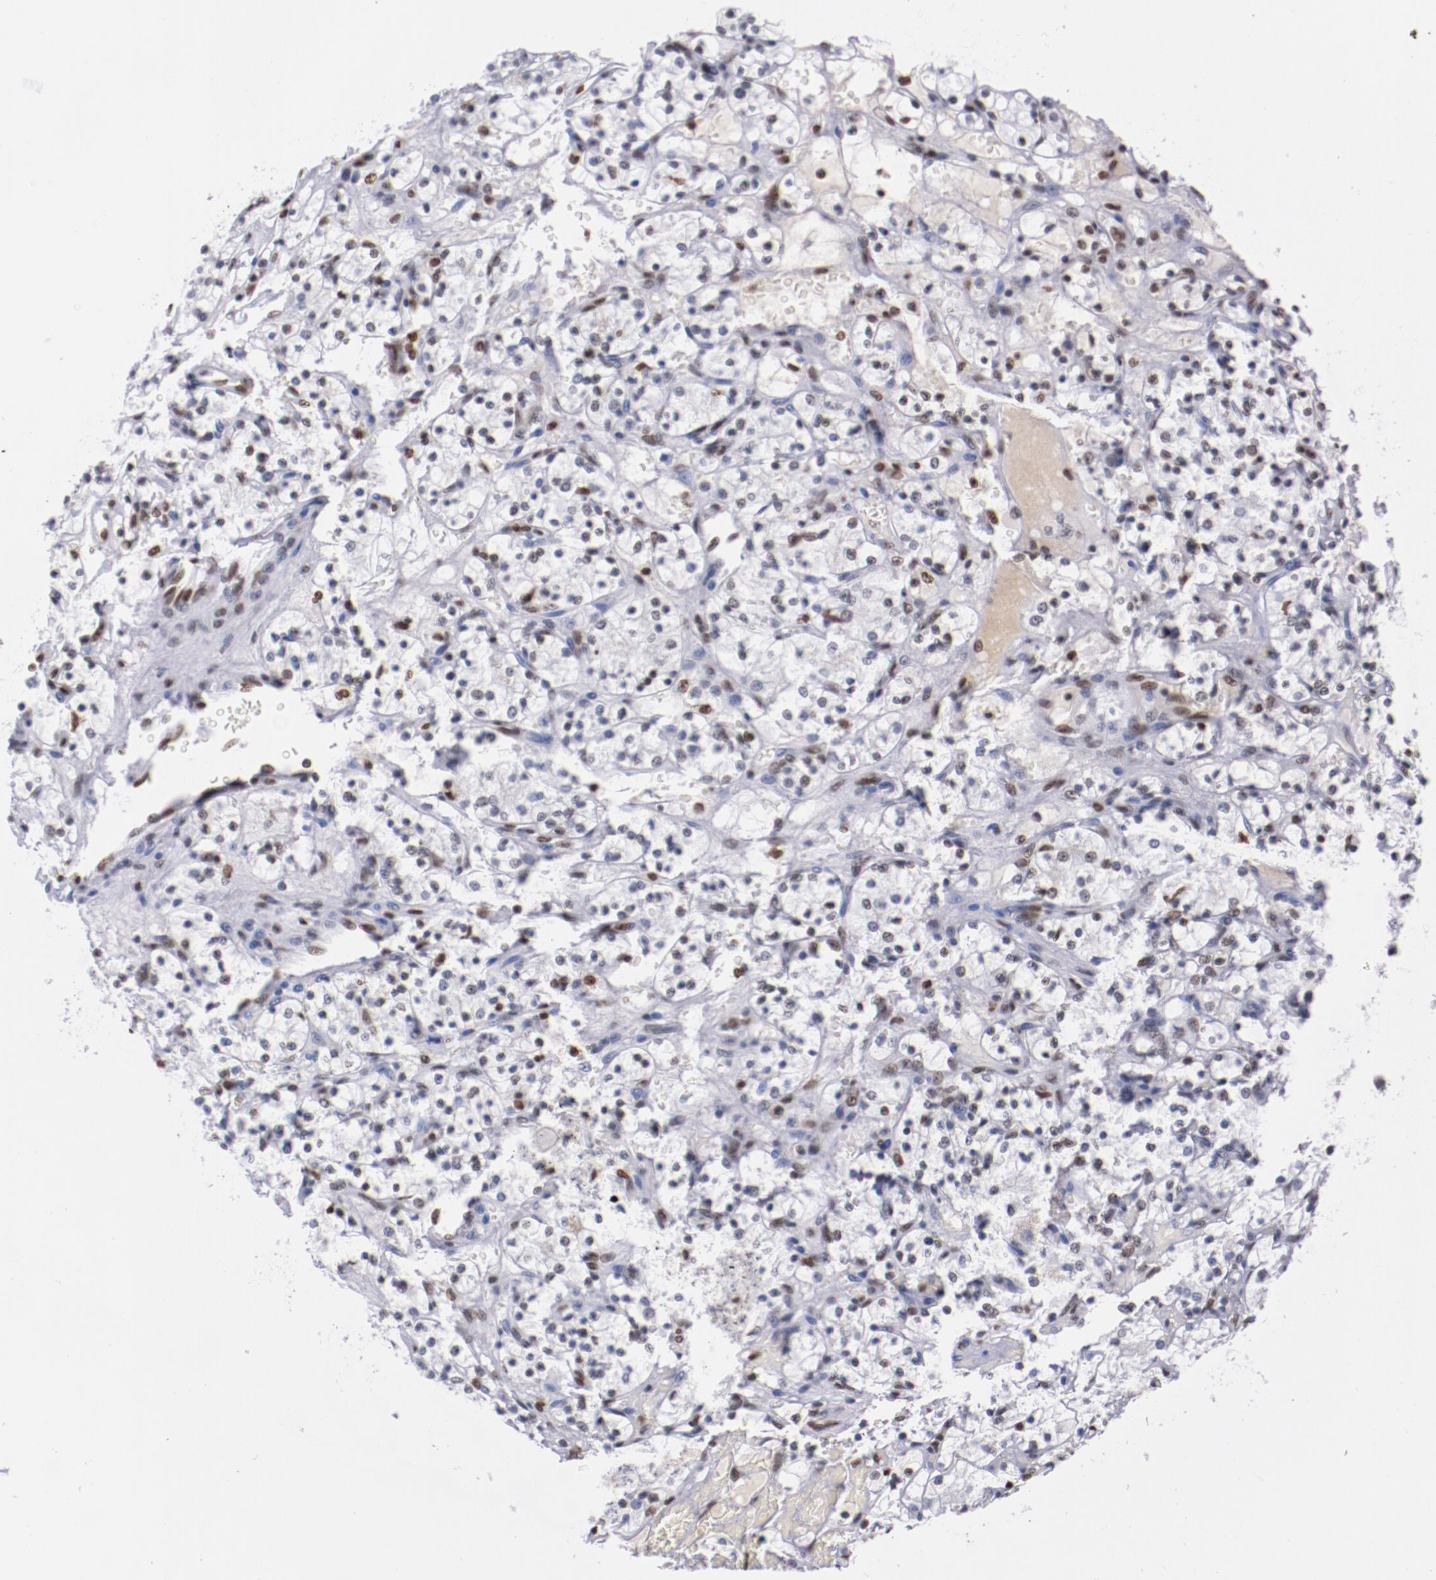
{"staining": {"intensity": "moderate", "quantity": "<25%", "location": "nuclear"}, "tissue": "renal cancer", "cell_type": "Tumor cells", "image_type": "cancer", "snomed": [{"axis": "morphology", "description": "Adenocarcinoma, NOS"}, {"axis": "topography", "description": "Kidney"}], "caption": "A histopathology image showing moderate nuclear expression in about <25% of tumor cells in renal adenocarcinoma, as visualized by brown immunohistochemical staining.", "gene": "IFI16", "patient": {"sex": "female", "age": 60}}